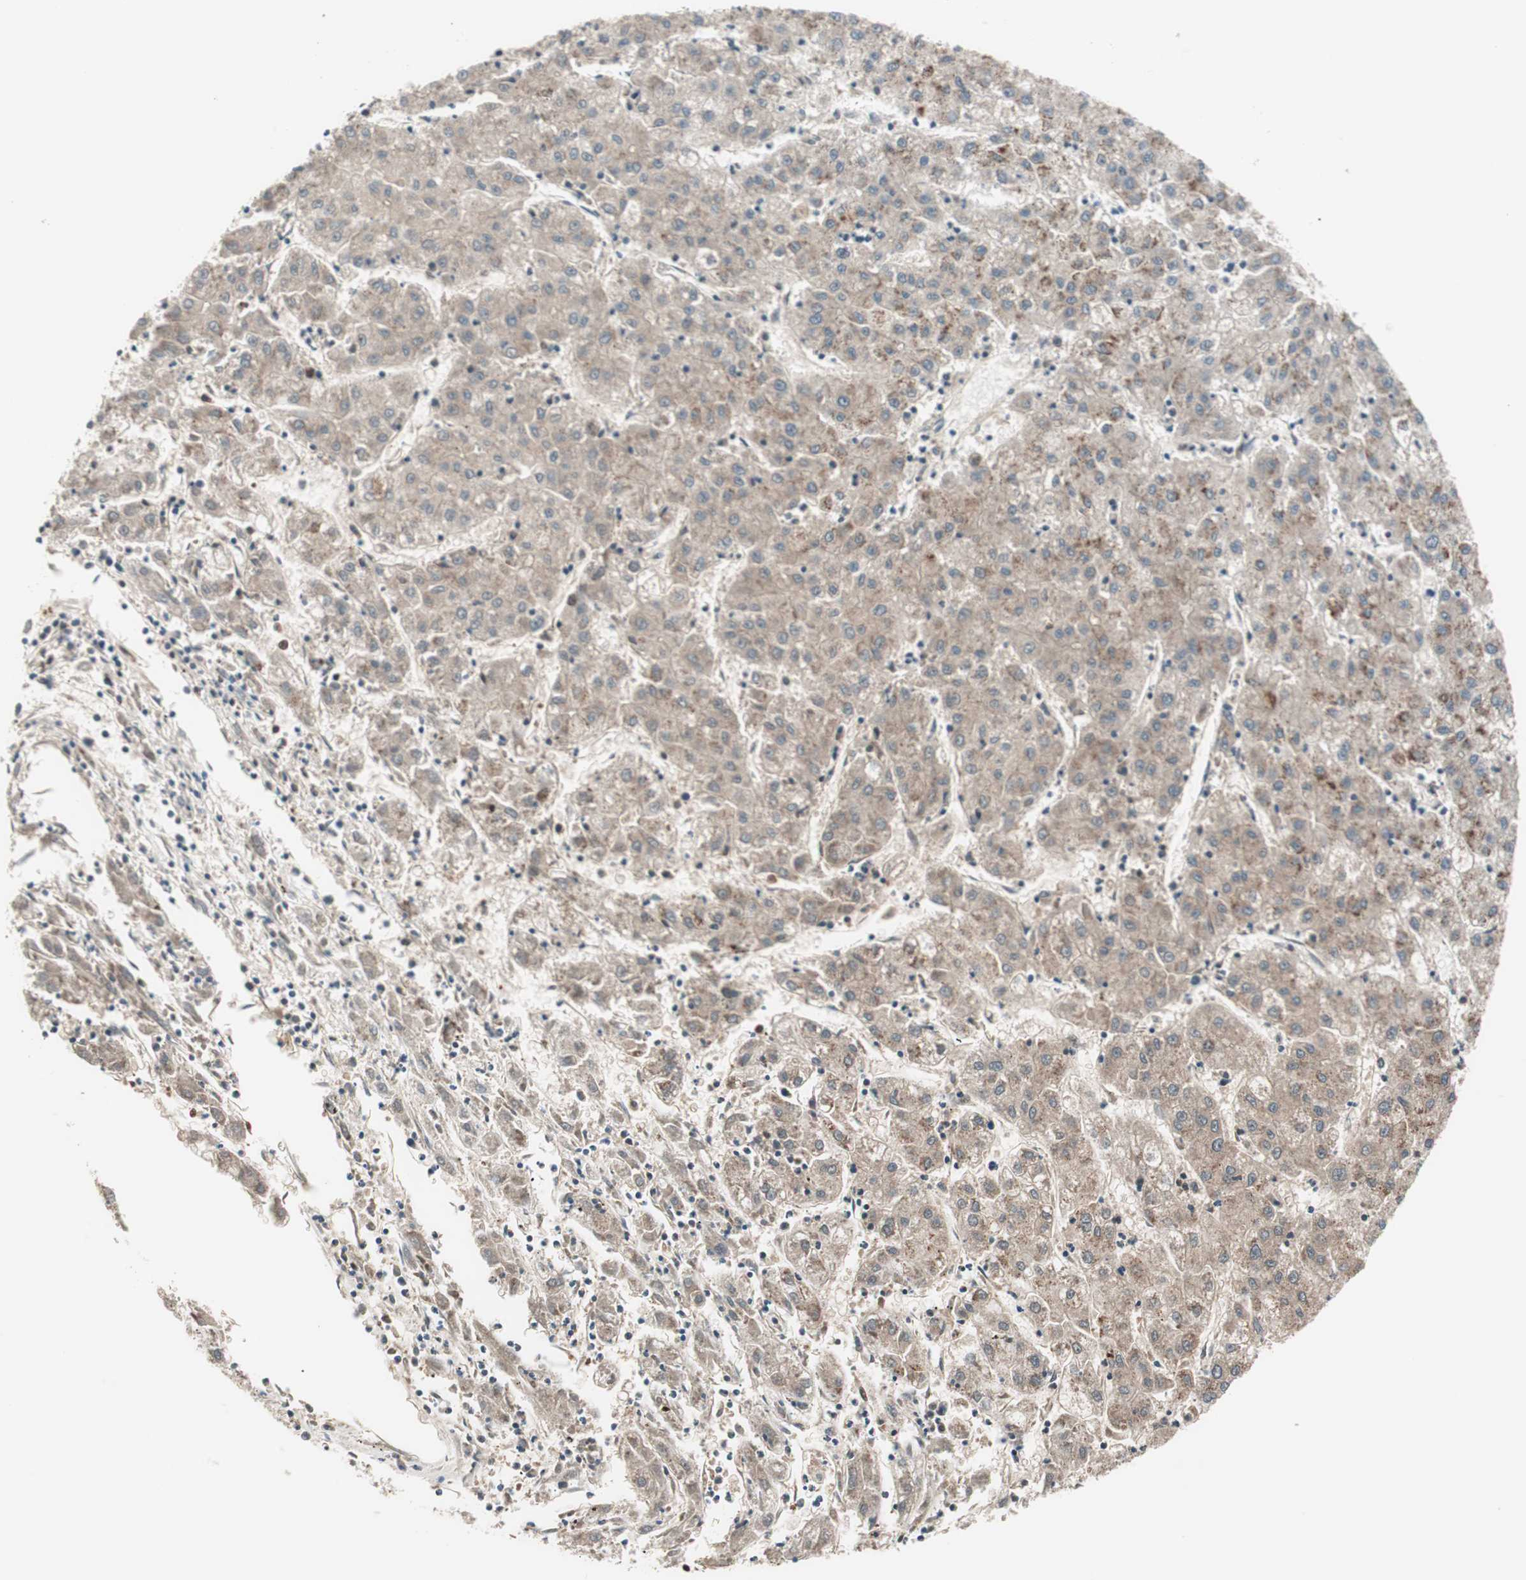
{"staining": {"intensity": "moderate", "quantity": ">75%", "location": "cytoplasmic/membranous"}, "tissue": "liver cancer", "cell_type": "Tumor cells", "image_type": "cancer", "snomed": [{"axis": "morphology", "description": "Carcinoma, Hepatocellular, NOS"}, {"axis": "topography", "description": "Liver"}], "caption": "Immunohistochemical staining of human liver cancer (hepatocellular carcinoma) shows moderate cytoplasmic/membranous protein staining in about >75% of tumor cells.", "gene": "PRKG2", "patient": {"sex": "male", "age": 72}}